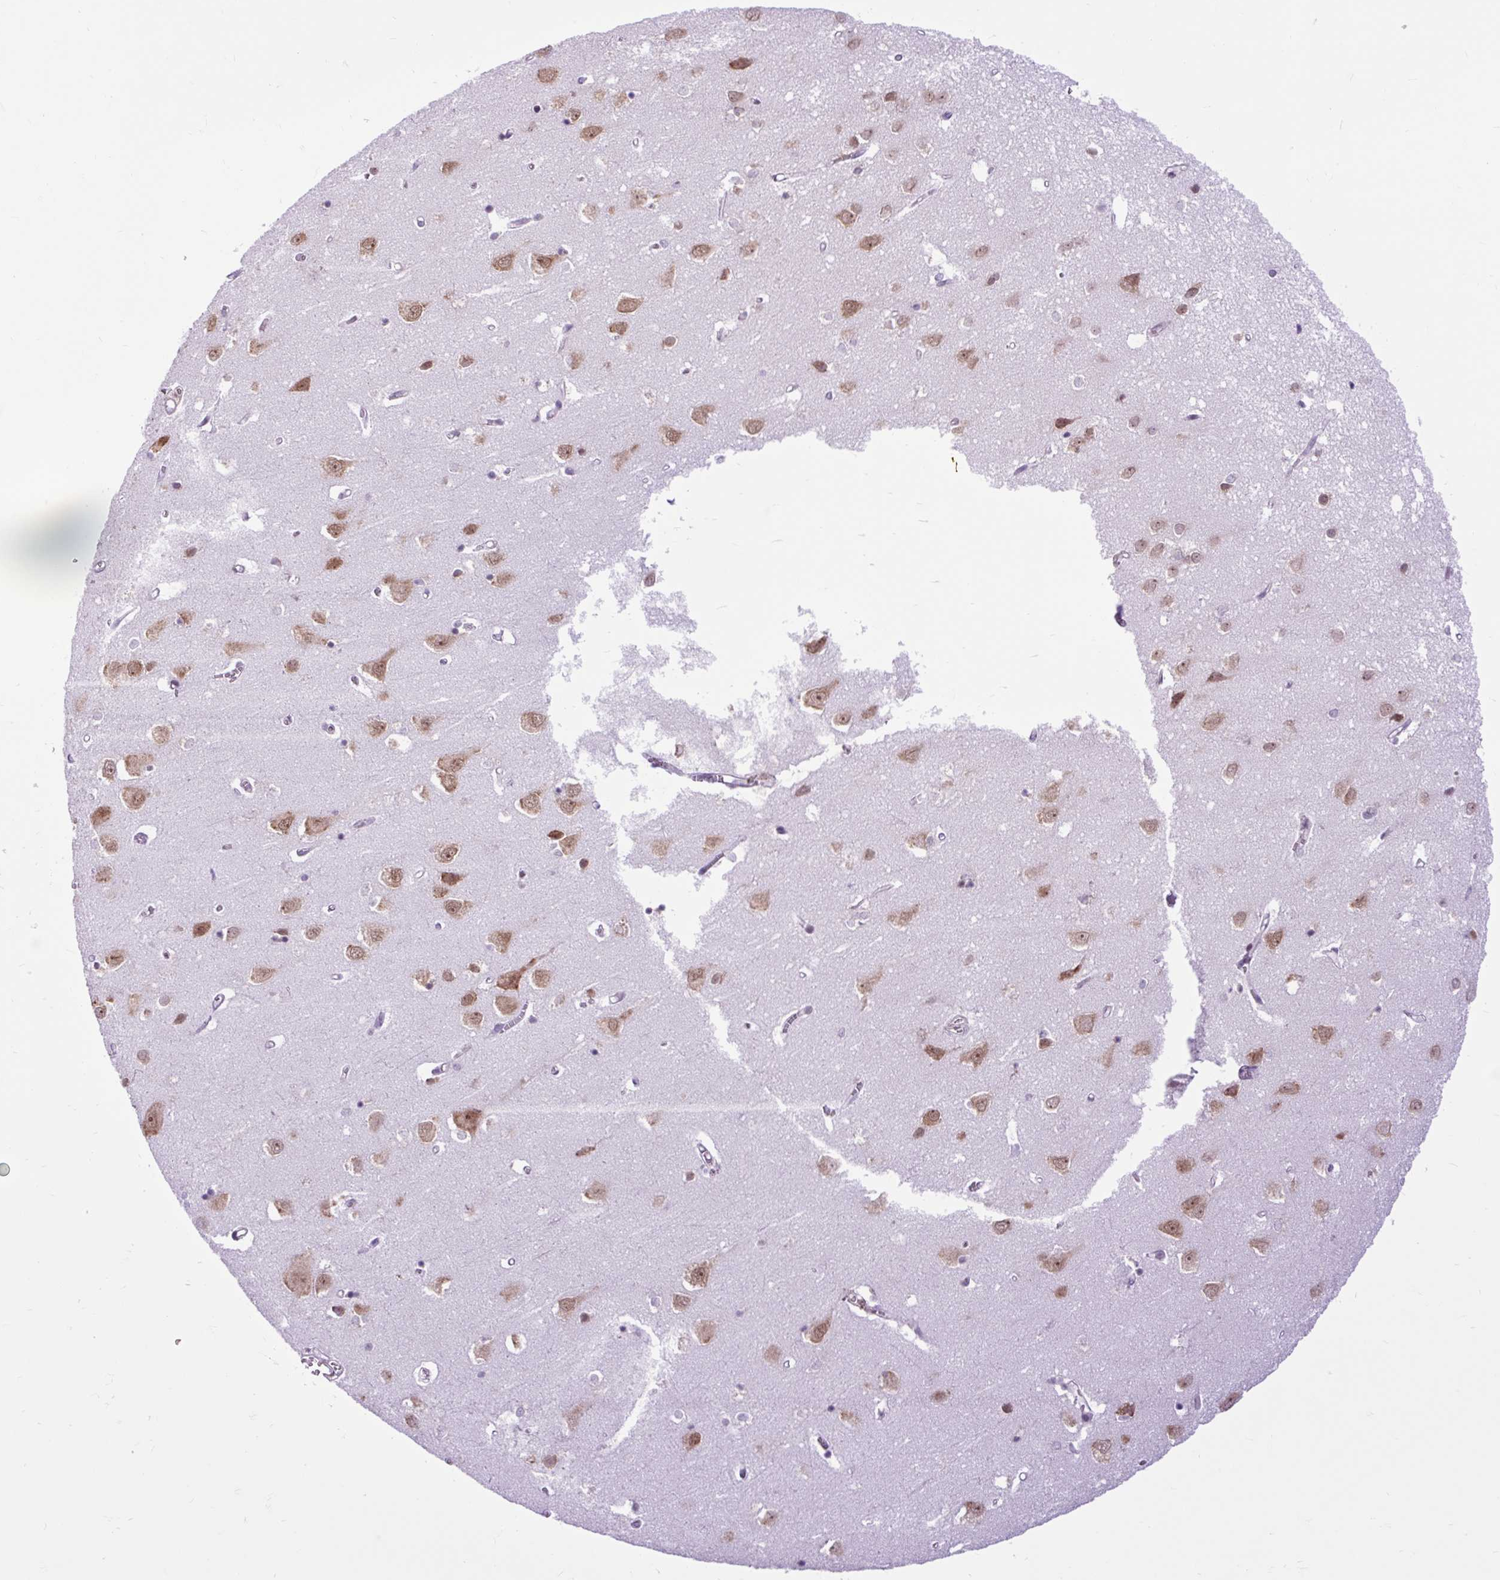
{"staining": {"intensity": "weak", "quantity": "25%-75%", "location": "nuclear"}, "tissue": "cerebral cortex", "cell_type": "Endothelial cells", "image_type": "normal", "snomed": [{"axis": "morphology", "description": "Normal tissue, NOS"}, {"axis": "topography", "description": "Cerebral cortex"}], "caption": "A high-resolution micrograph shows immunohistochemistry (IHC) staining of unremarkable cerebral cortex, which displays weak nuclear staining in approximately 25%-75% of endothelial cells.", "gene": "CLK2", "patient": {"sex": "male", "age": 70}}